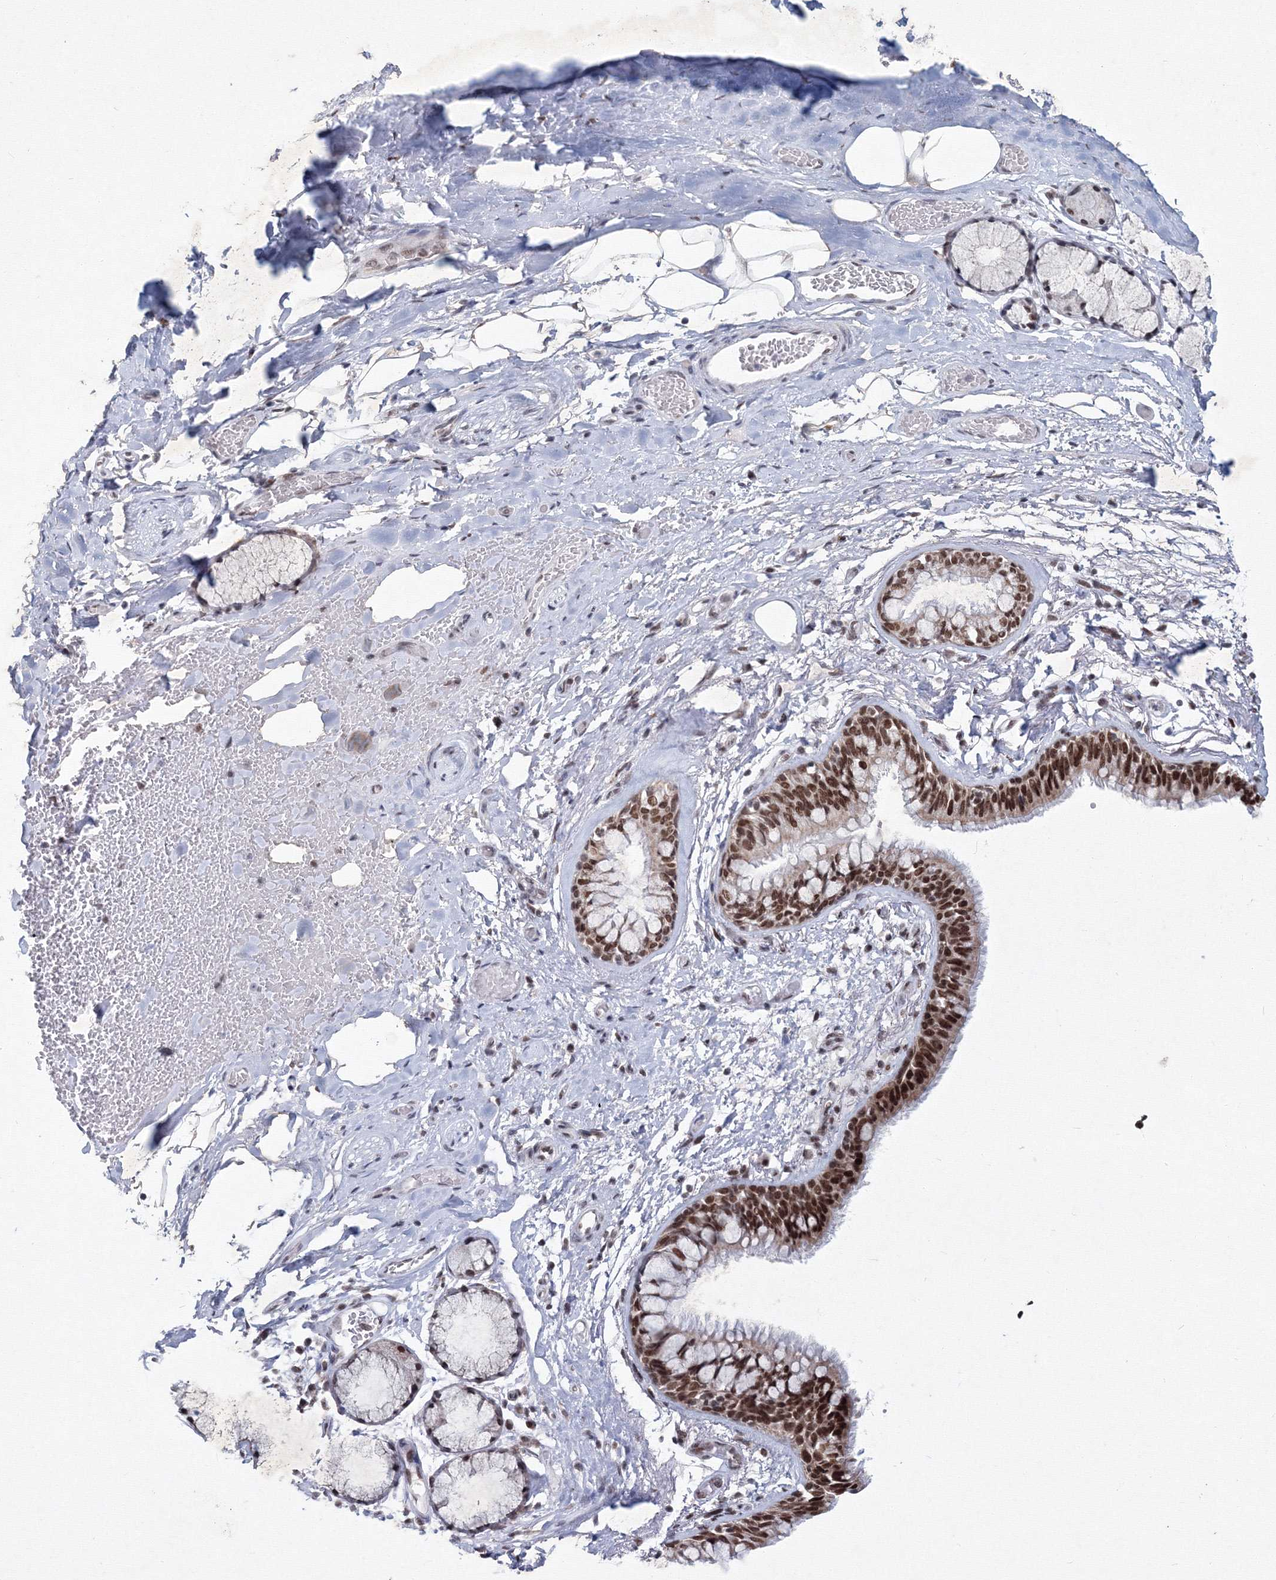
{"staining": {"intensity": "negative", "quantity": "none", "location": "none"}, "tissue": "adipose tissue", "cell_type": "Adipocytes", "image_type": "normal", "snomed": [{"axis": "morphology", "description": "Normal tissue, NOS"}, {"axis": "topography", "description": "Cartilage tissue"}, {"axis": "topography", "description": "Bronchus"}], "caption": "This is an IHC photomicrograph of unremarkable adipose tissue. There is no expression in adipocytes.", "gene": "SF3B6", "patient": {"sex": "female", "age": 73}}